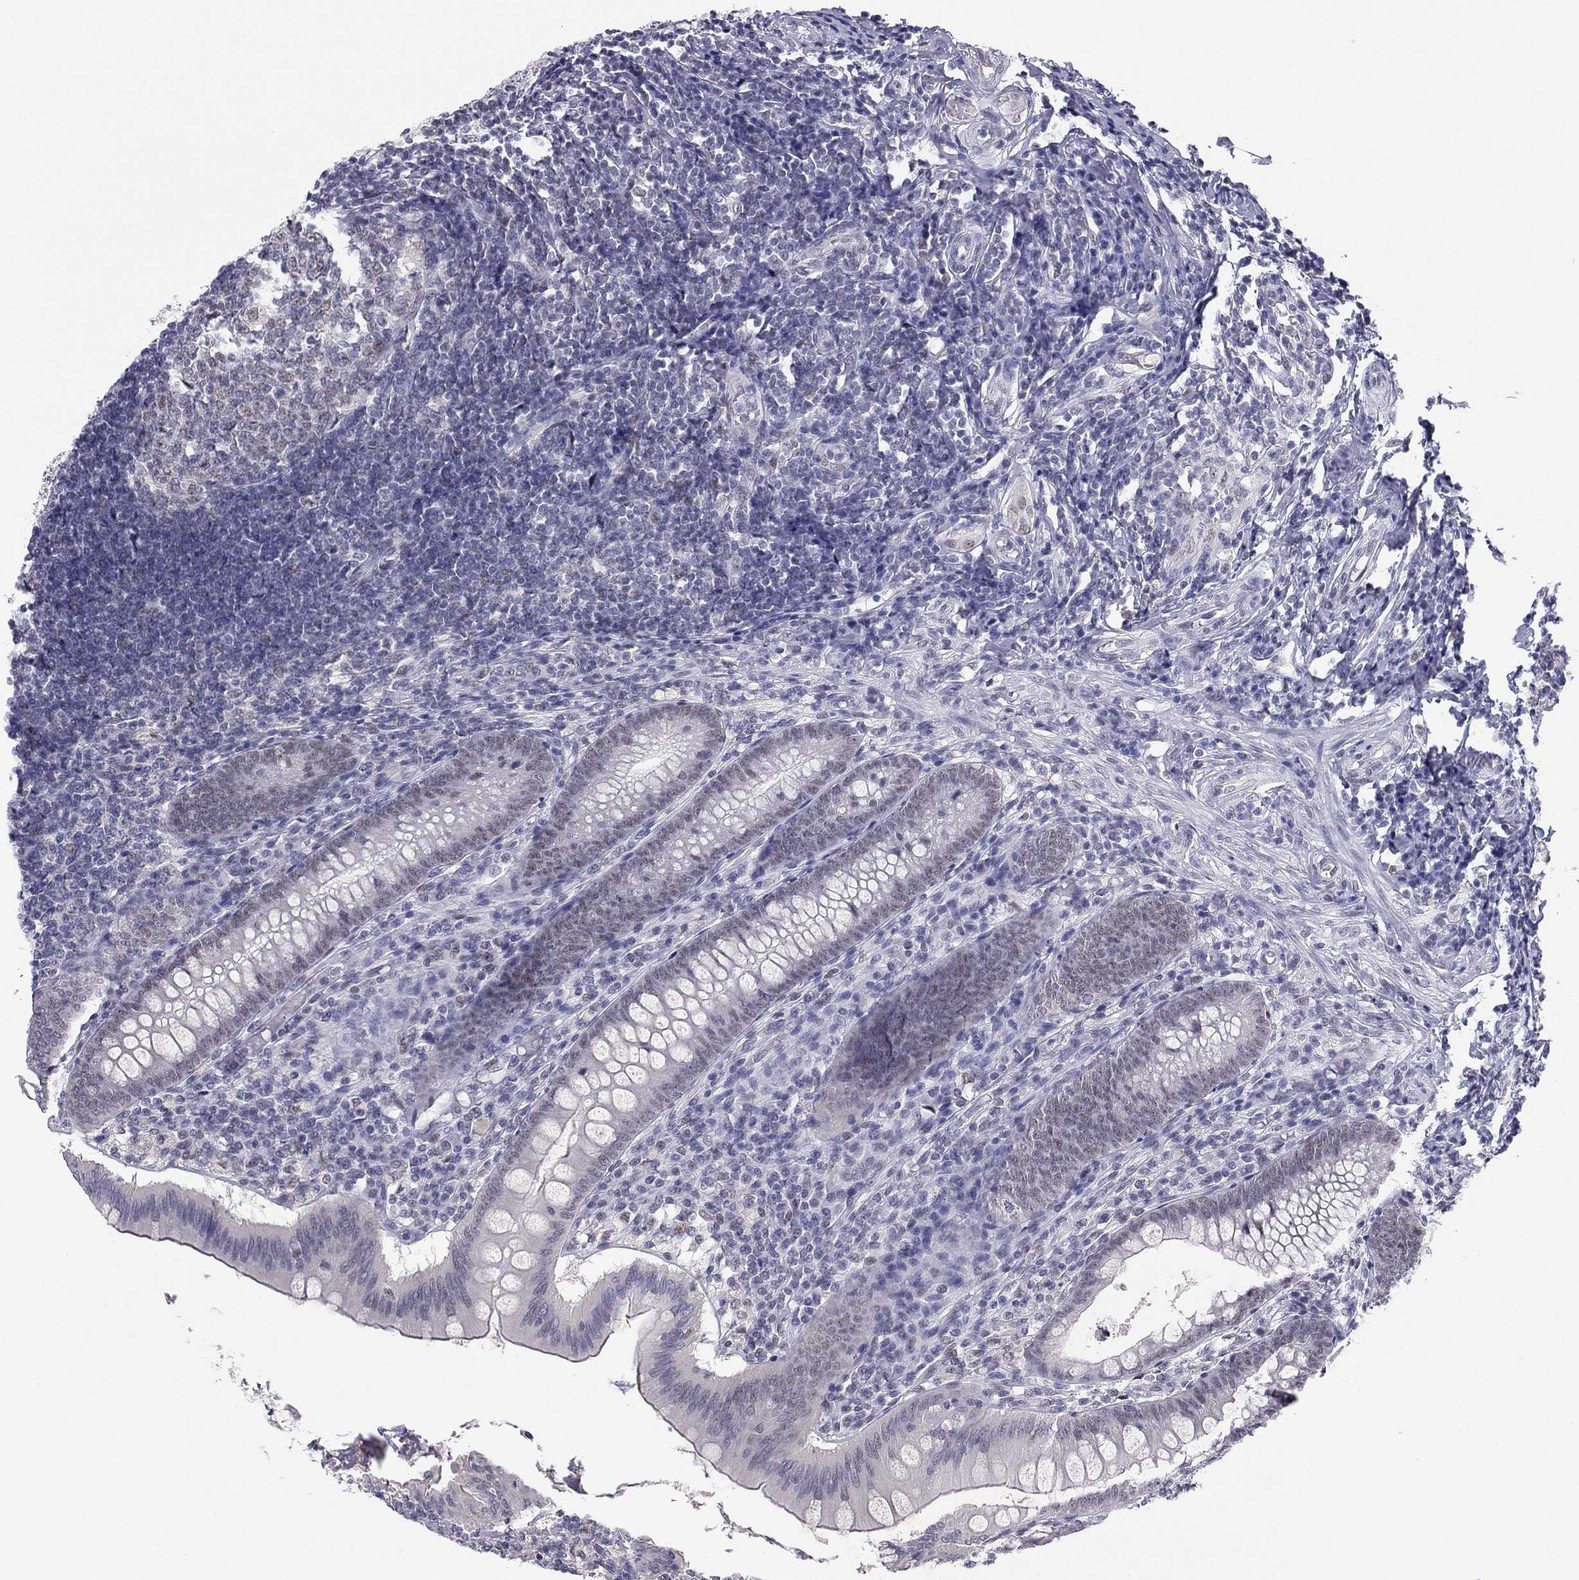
{"staining": {"intensity": "weak", "quantity": "<25%", "location": "nuclear"}, "tissue": "appendix", "cell_type": "Glandular cells", "image_type": "normal", "snomed": [{"axis": "morphology", "description": "Normal tissue, NOS"}, {"axis": "morphology", "description": "Inflammation, NOS"}, {"axis": "topography", "description": "Appendix"}], "caption": "IHC image of normal appendix stained for a protein (brown), which demonstrates no positivity in glandular cells.", "gene": "DOT1L", "patient": {"sex": "male", "age": 16}}